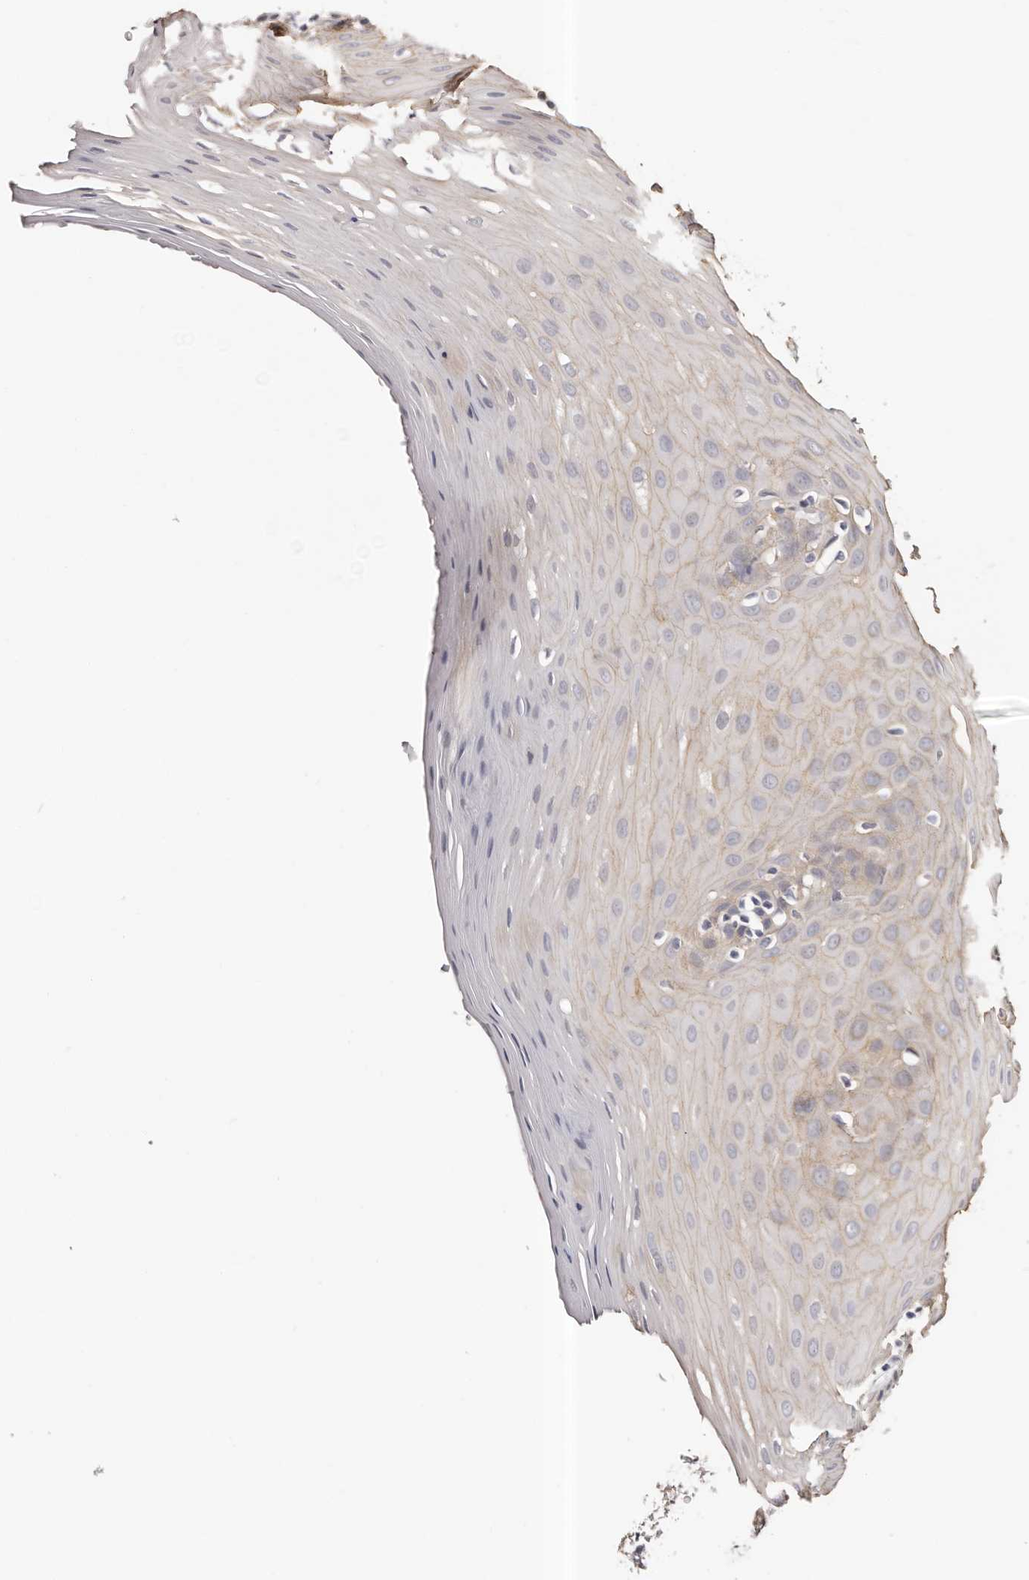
{"staining": {"intensity": "weak", "quantity": "25%-75%", "location": "cytoplasmic/membranous"}, "tissue": "oral mucosa", "cell_type": "Squamous epithelial cells", "image_type": "normal", "snomed": [{"axis": "morphology", "description": "Normal tissue, NOS"}, {"axis": "morphology", "description": "Squamous cell carcinoma, NOS"}, {"axis": "topography", "description": "Skeletal muscle"}, {"axis": "topography", "description": "Oral tissue"}, {"axis": "topography", "description": "Salivary gland"}, {"axis": "topography", "description": "Head-Neck"}], "caption": "The image demonstrates a brown stain indicating the presence of a protein in the cytoplasmic/membranous of squamous epithelial cells in oral mucosa.", "gene": "ROM1", "patient": {"sex": "male", "age": 54}}